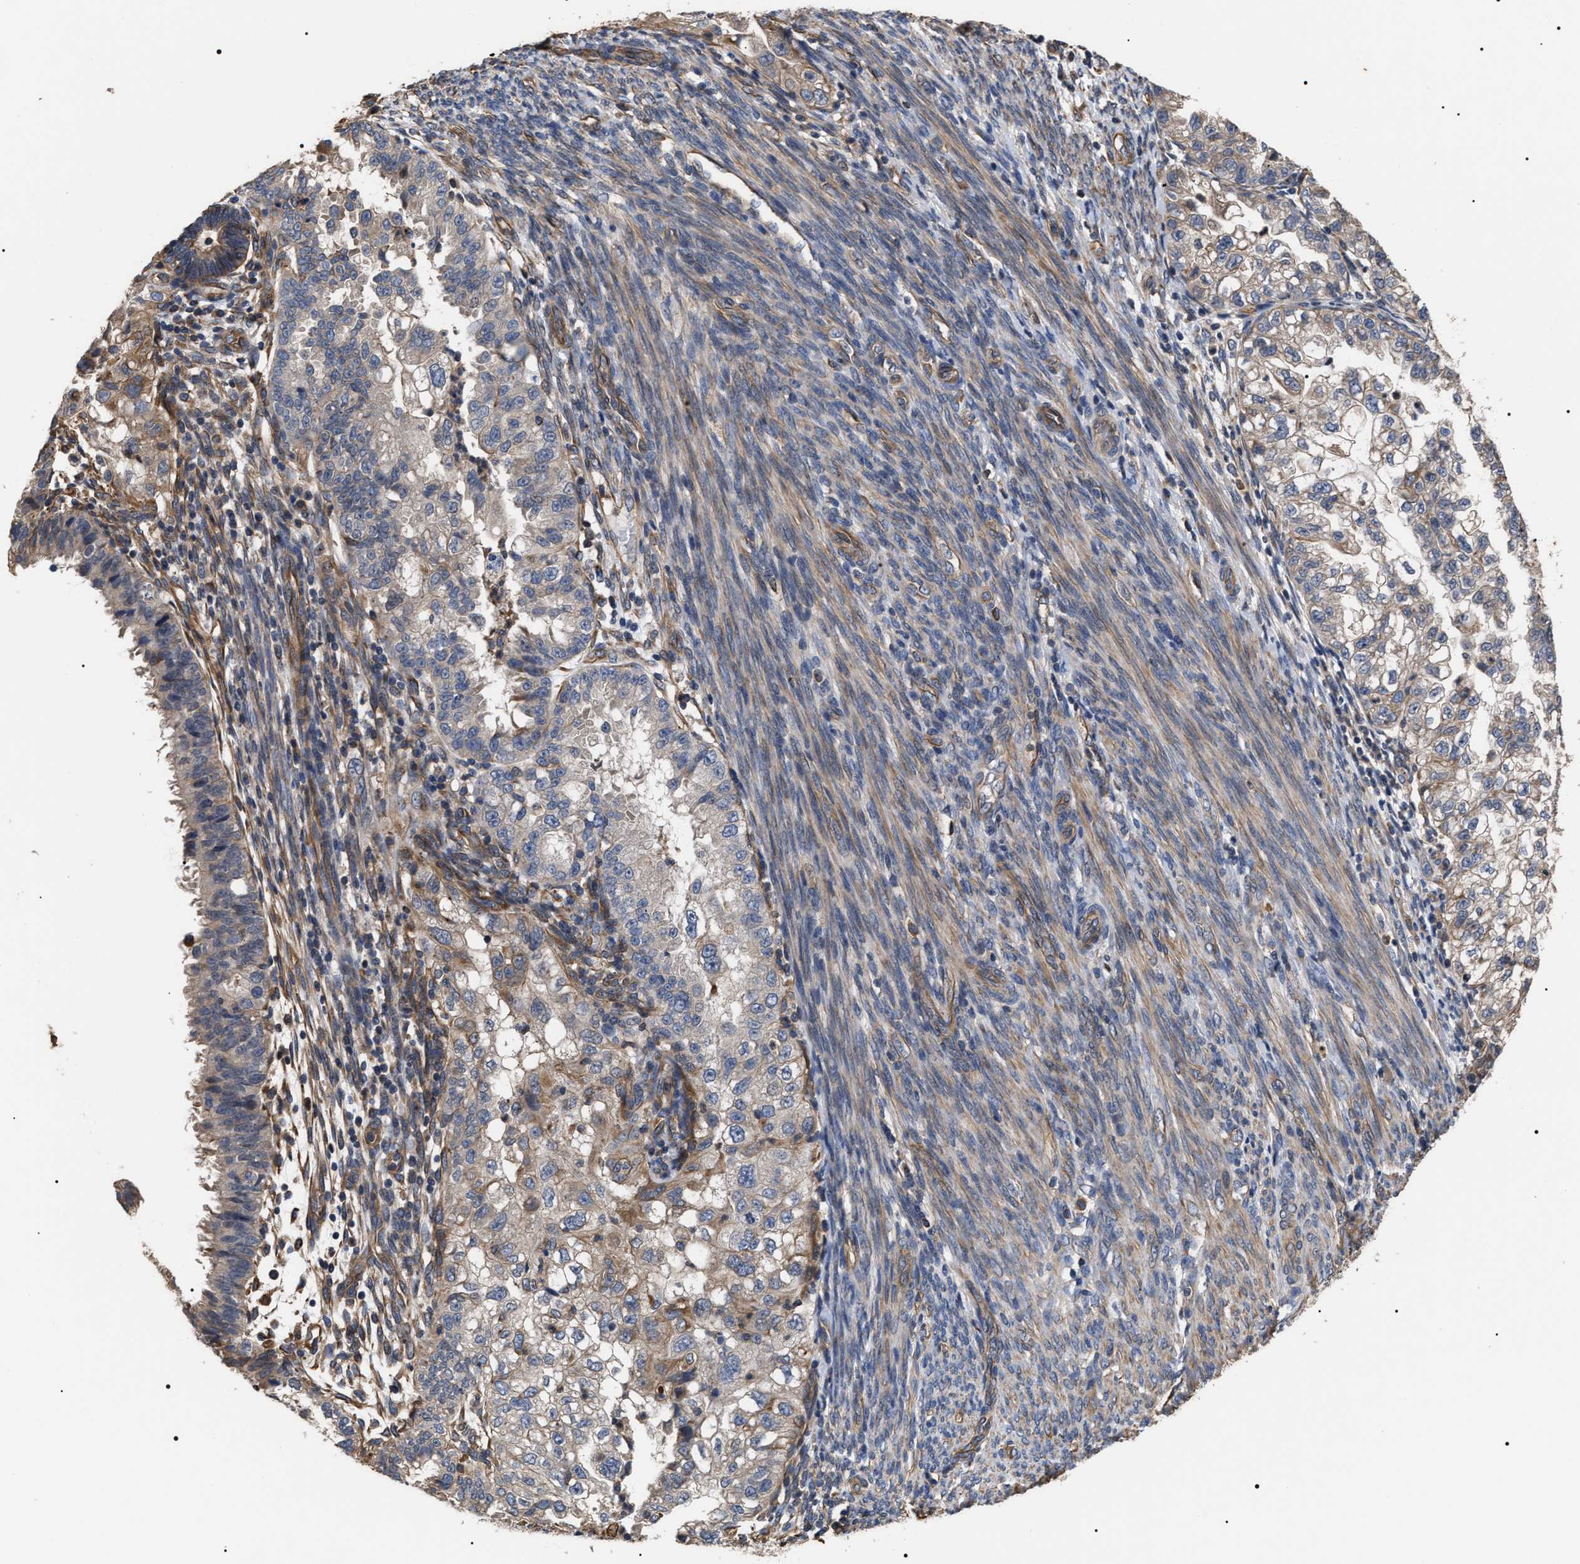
{"staining": {"intensity": "moderate", "quantity": "<25%", "location": "cytoplasmic/membranous"}, "tissue": "endometrial cancer", "cell_type": "Tumor cells", "image_type": "cancer", "snomed": [{"axis": "morphology", "description": "Adenocarcinoma, NOS"}, {"axis": "topography", "description": "Endometrium"}], "caption": "IHC of endometrial cancer reveals low levels of moderate cytoplasmic/membranous expression in about <25% of tumor cells.", "gene": "TSPAN33", "patient": {"sex": "female", "age": 85}}